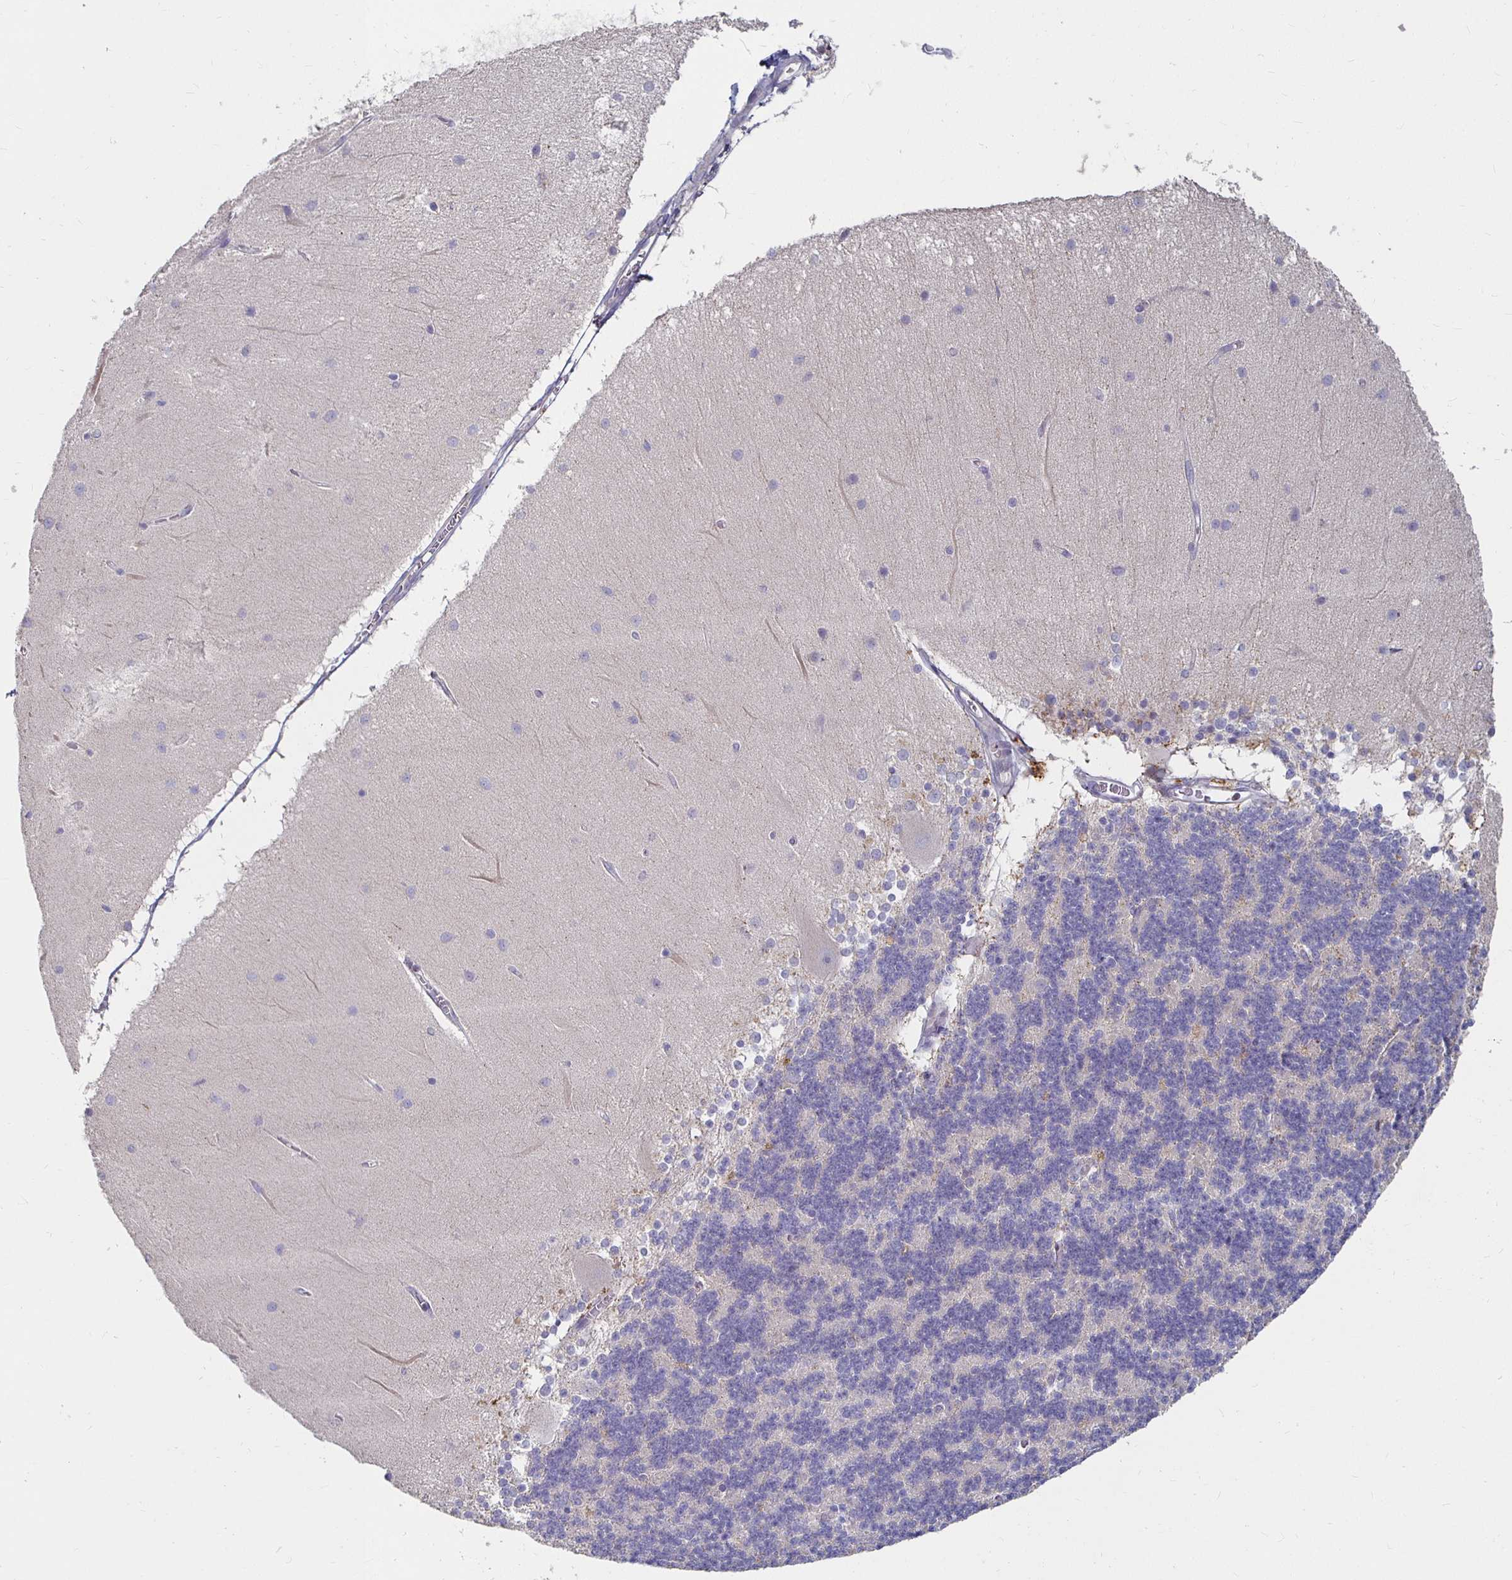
{"staining": {"intensity": "negative", "quantity": "none", "location": "none"}, "tissue": "cerebellum", "cell_type": "Cells in granular layer", "image_type": "normal", "snomed": [{"axis": "morphology", "description": "Normal tissue, NOS"}, {"axis": "topography", "description": "Cerebellum"}], "caption": "An immunohistochemistry (IHC) image of benign cerebellum is shown. There is no staining in cells in granular layer of cerebellum.", "gene": "RNF144B", "patient": {"sex": "female", "age": 54}}